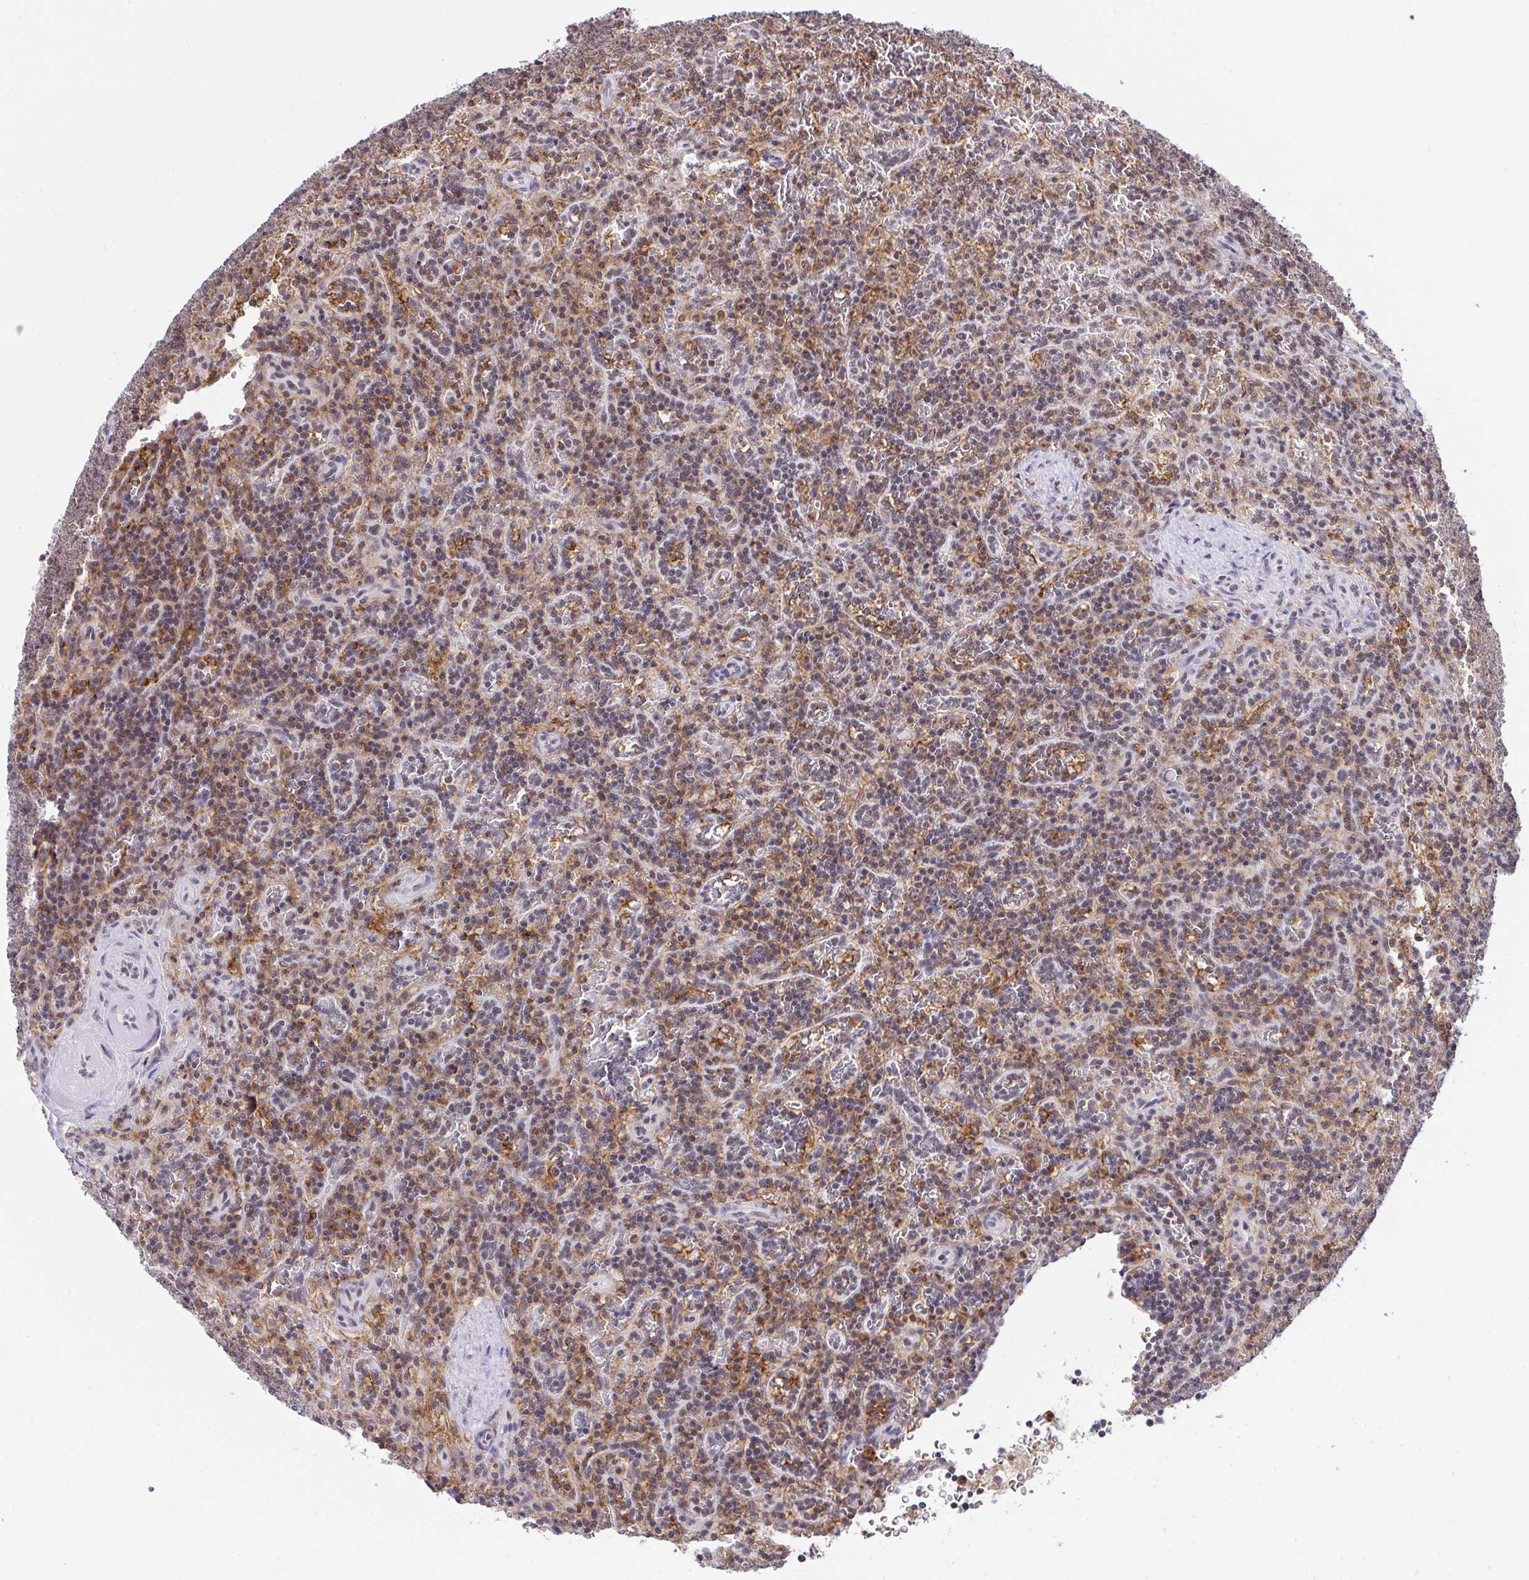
{"staining": {"intensity": "weak", "quantity": "25%-75%", "location": "nuclear"}, "tissue": "lymphoma", "cell_type": "Tumor cells", "image_type": "cancer", "snomed": [{"axis": "morphology", "description": "Malignant lymphoma, non-Hodgkin's type, Low grade"}, {"axis": "topography", "description": "Spleen"}], "caption": "The micrograph displays a brown stain indicating the presence of a protein in the nuclear of tumor cells in lymphoma.", "gene": "OR6K3", "patient": {"sex": "male", "age": 73}}